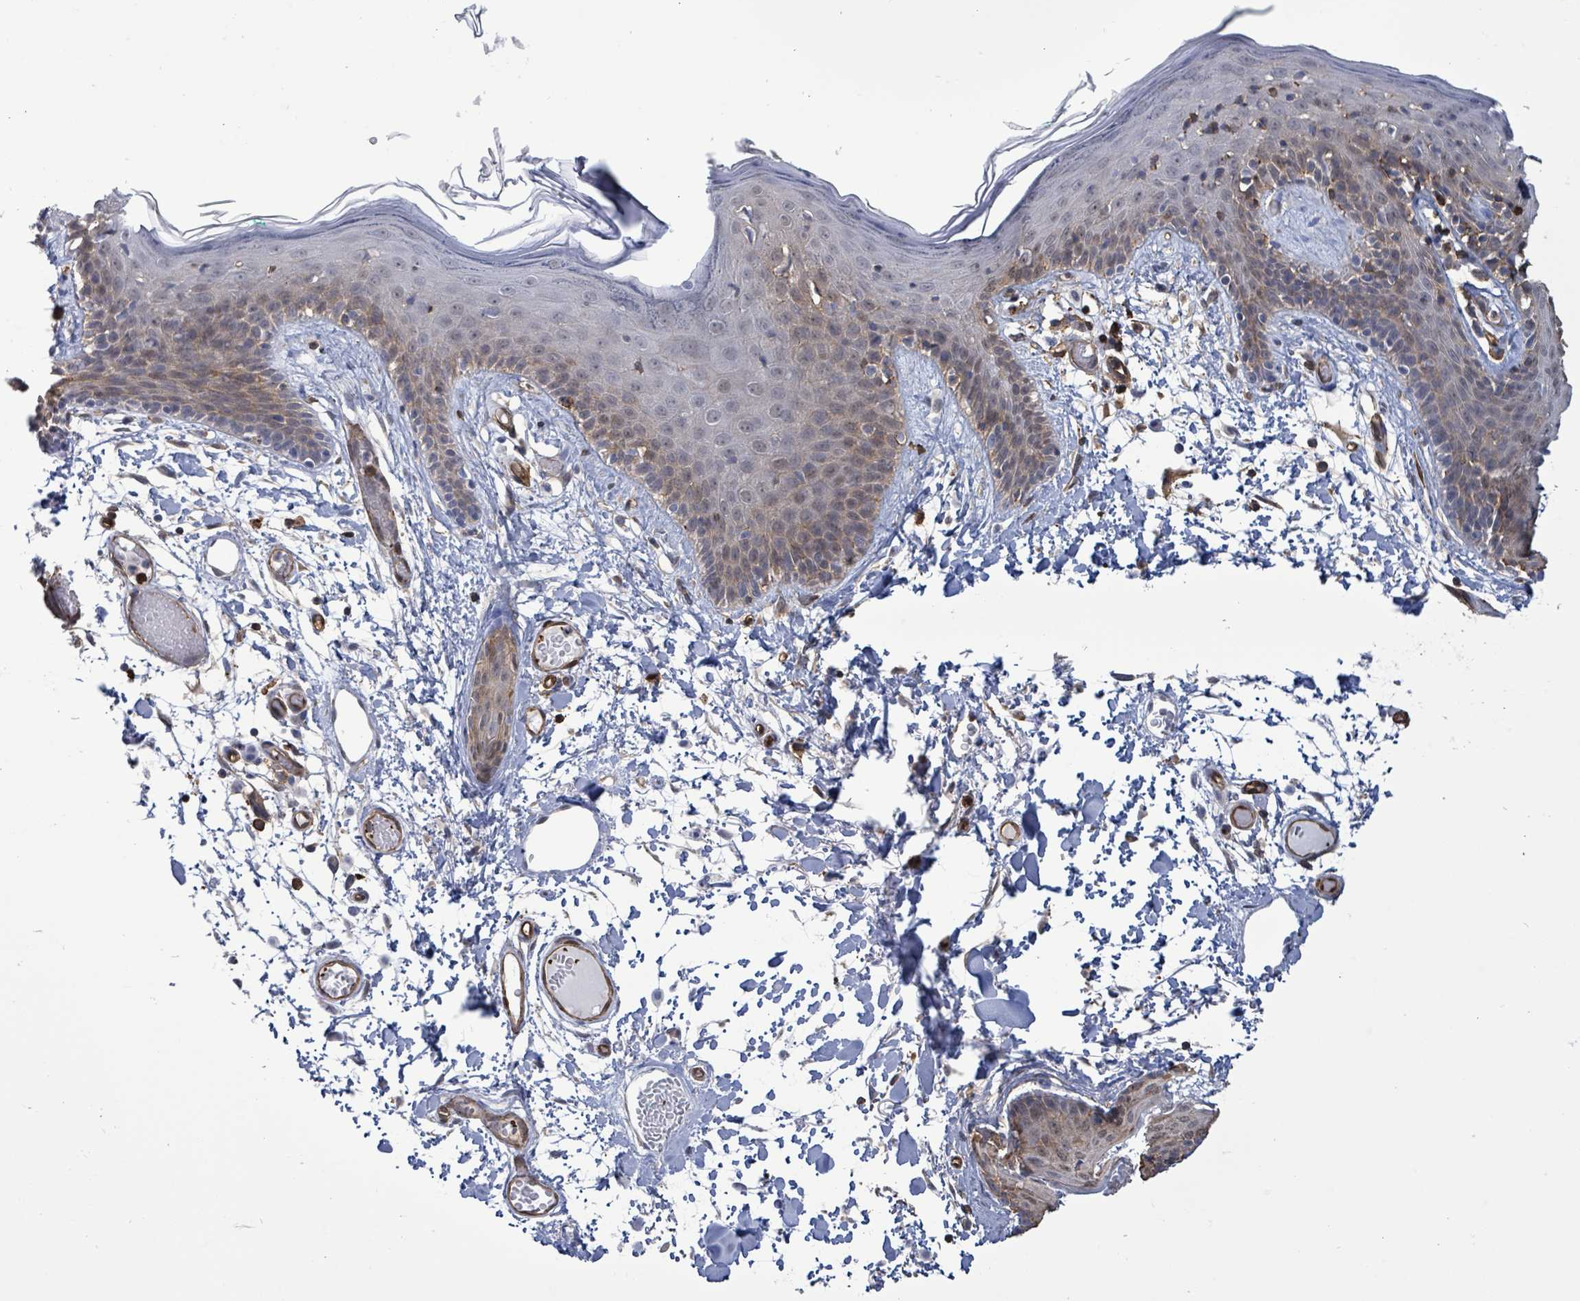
{"staining": {"intensity": "negative", "quantity": "none", "location": "none"}, "tissue": "skin", "cell_type": "Fibroblasts", "image_type": "normal", "snomed": [{"axis": "morphology", "description": "Normal tissue, NOS"}, {"axis": "topography", "description": "Skin"}], "caption": "Histopathology image shows no protein staining in fibroblasts of unremarkable skin. (Immunohistochemistry, brightfield microscopy, high magnification).", "gene": "PRKRIP1", "patient": {"sex": "male", "age": 79}}